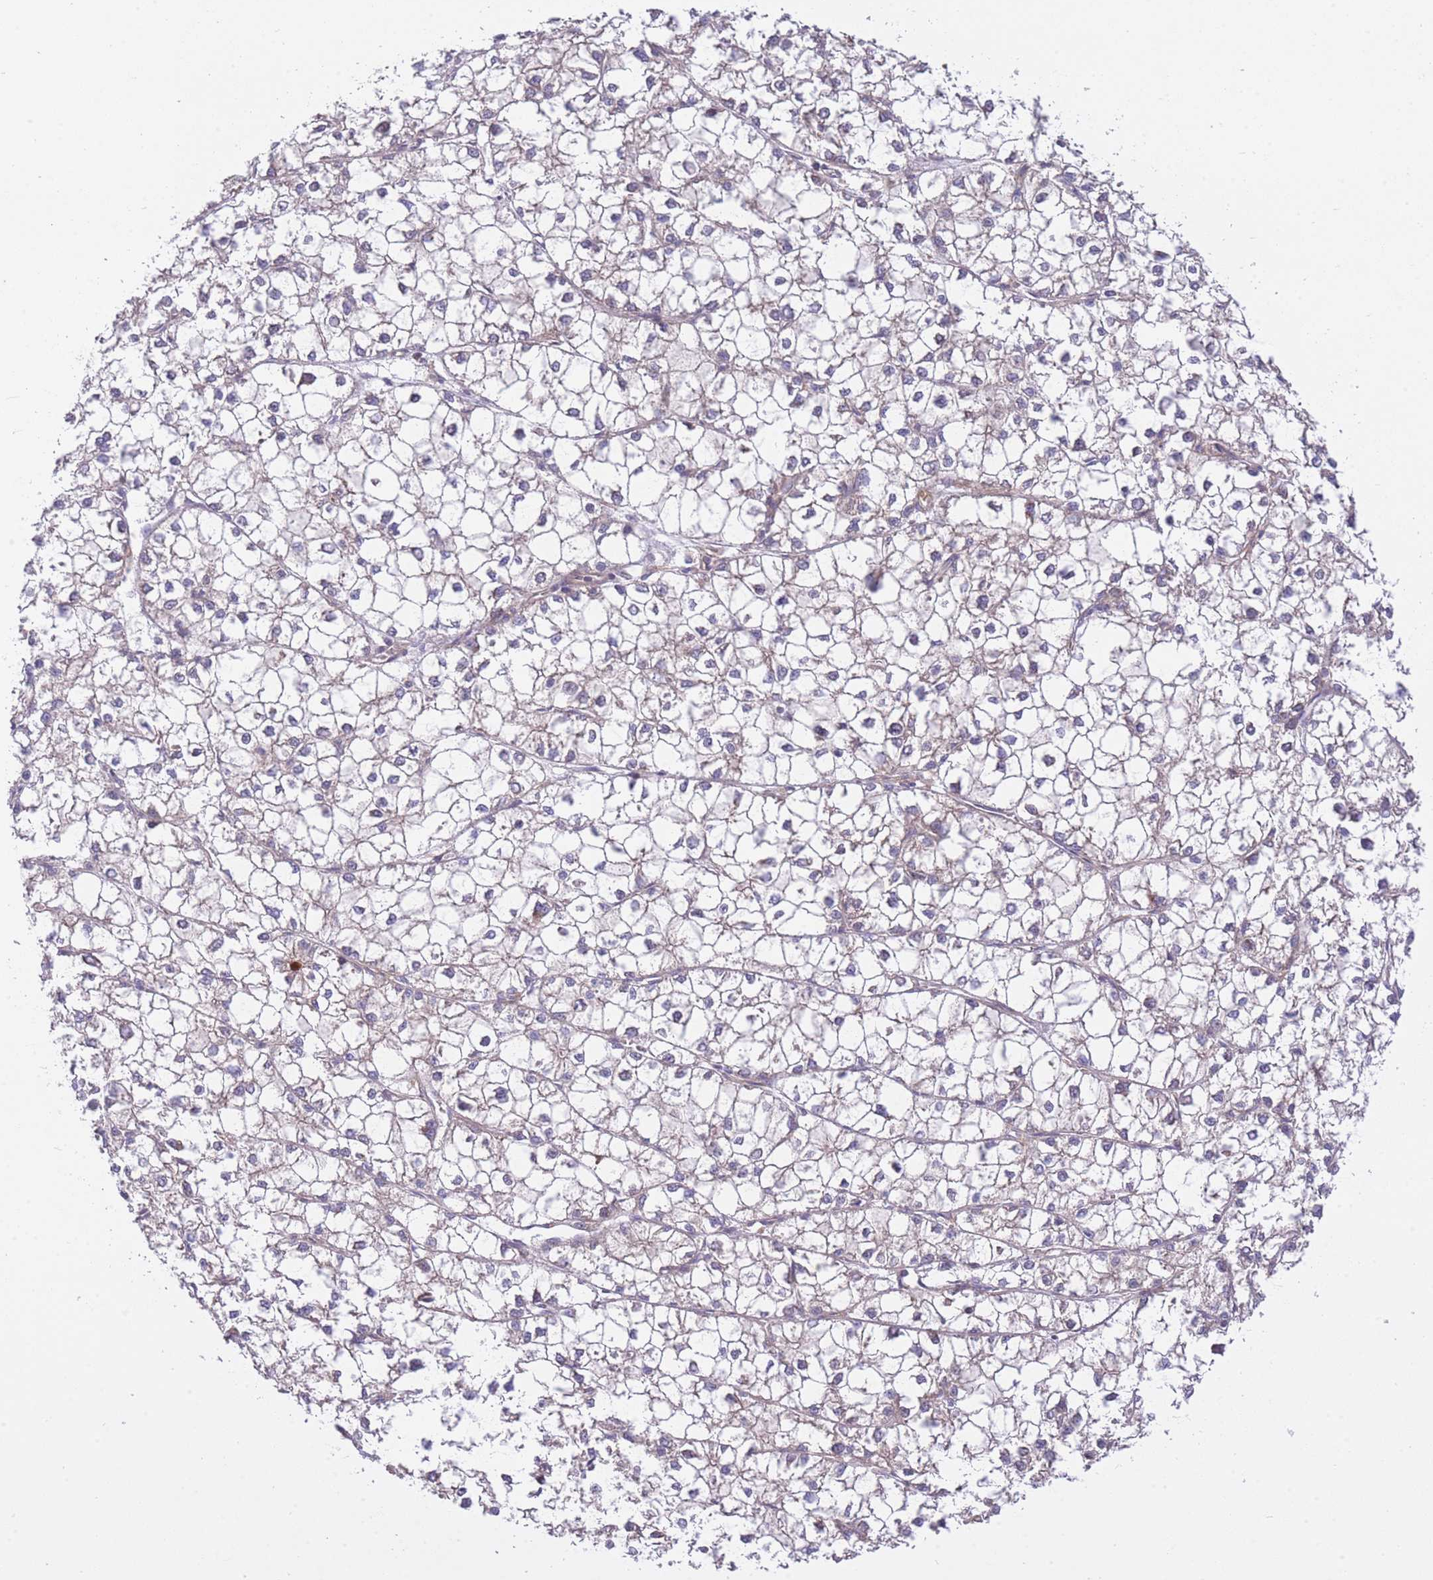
{"staining": {"intensity": "negative", "quantity": "none", "location": "none"}, "tissue": "liver cancer", "cell_type": "Tumor cells", "image_type": "cancer", "snomed": [{"axis": "morphology", "description": "Carcinoma, Hepatocellular, NOS"}, {"axis": "topography", "description": "Liver"}], "caption": "Liver cancer (hepatocellular carcinoma) was stained to show a protein in brown. There is no significant staining in tumor cells. (DAB (3,3'-diaminobenzidine) immunohistochemistry with hematoxylin counter stain).", "gene": "EIF2B2", "patient": {"sex": "female", "age": 43}}